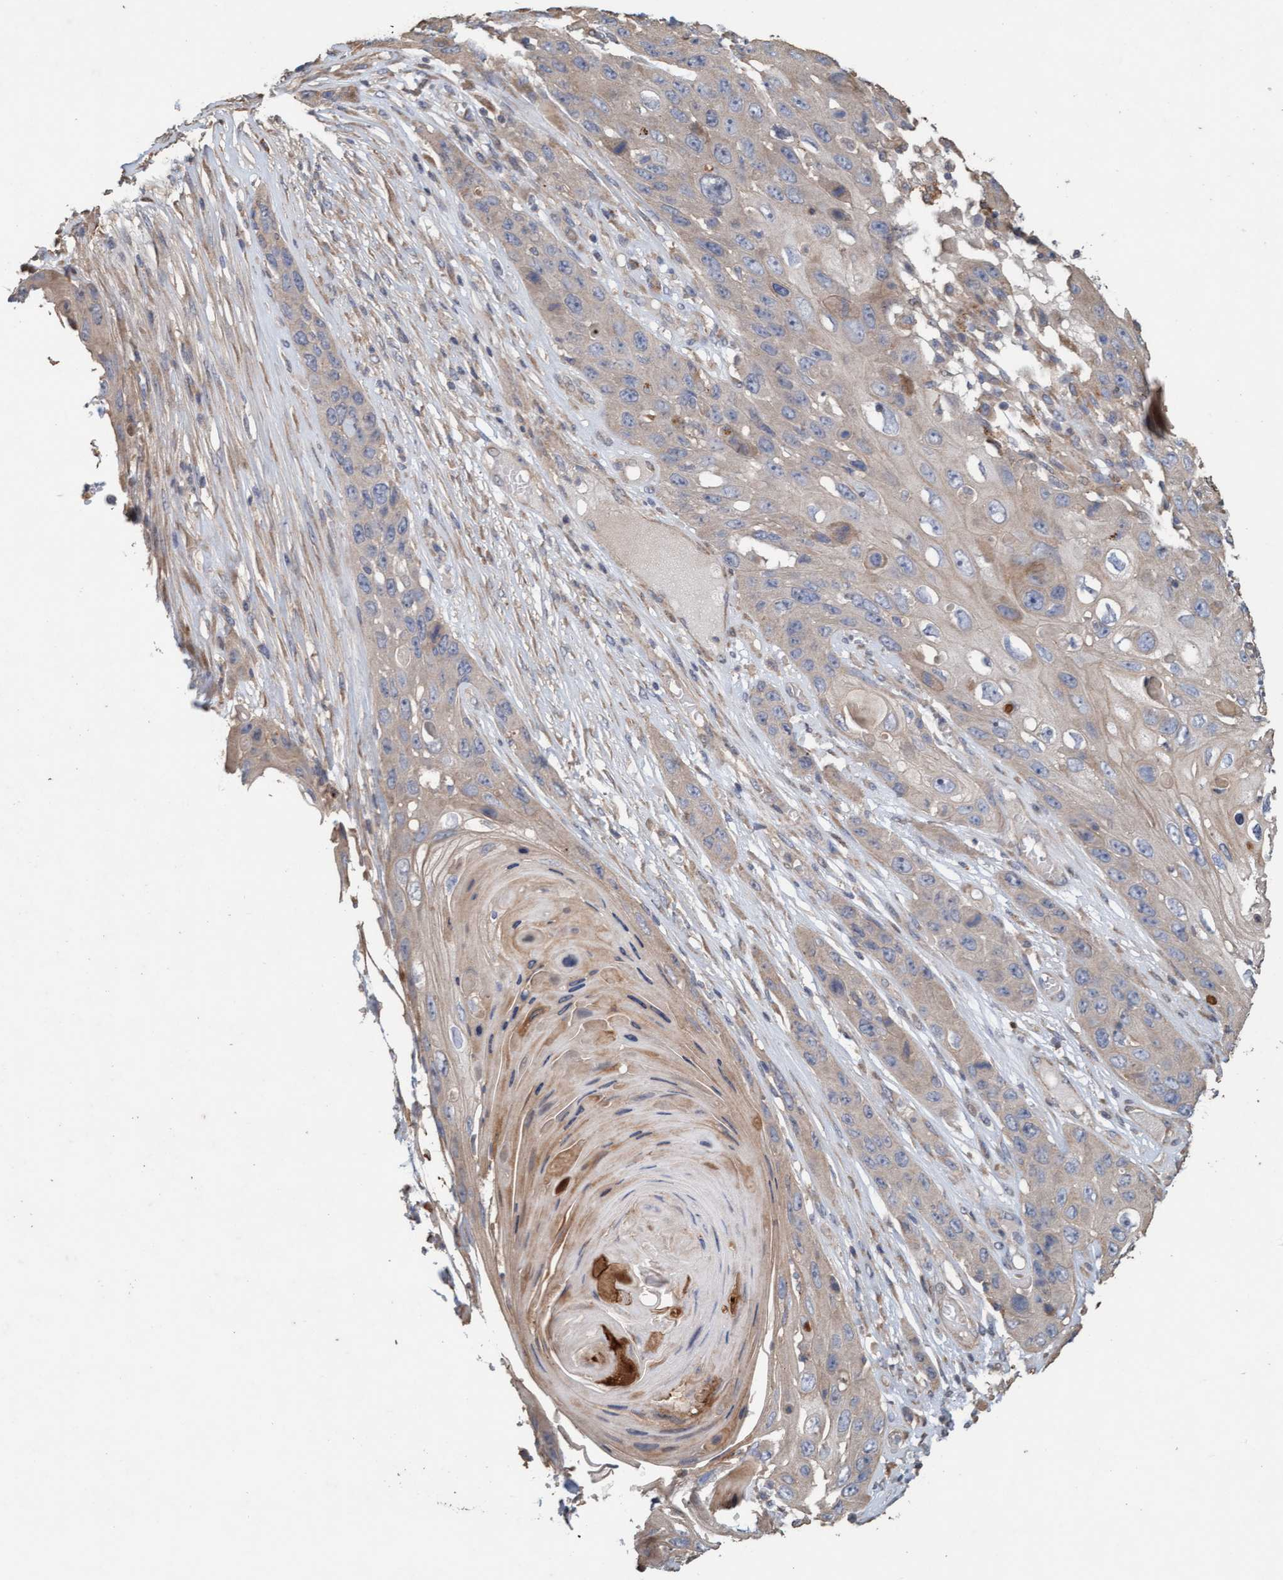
{"staining": {"intensity": "moderate", "quantity": "<25%", "location": "cytoplasmic/membranous"}, "tissue": "skin cancer", "cell_type": "Tumor cells", "image_type": "cancer", "snomed": [{"axis": "morphology", "description": "Squamous cell carcinoma, NOS"}, {"axis": "topography", "description": "Skin"}], "caption": "Immunohistochemistry (IHC) of skin cancer (squamous cell carcinoma) demonstrates low levels of moderate cytoplasmic/membranous expression in about <25% of tumor cells. (Brightfield microscopy of DAB IHC at high magnification).", "gene": "LONRF1", "patient": {"sex": "male", "age": 55}}